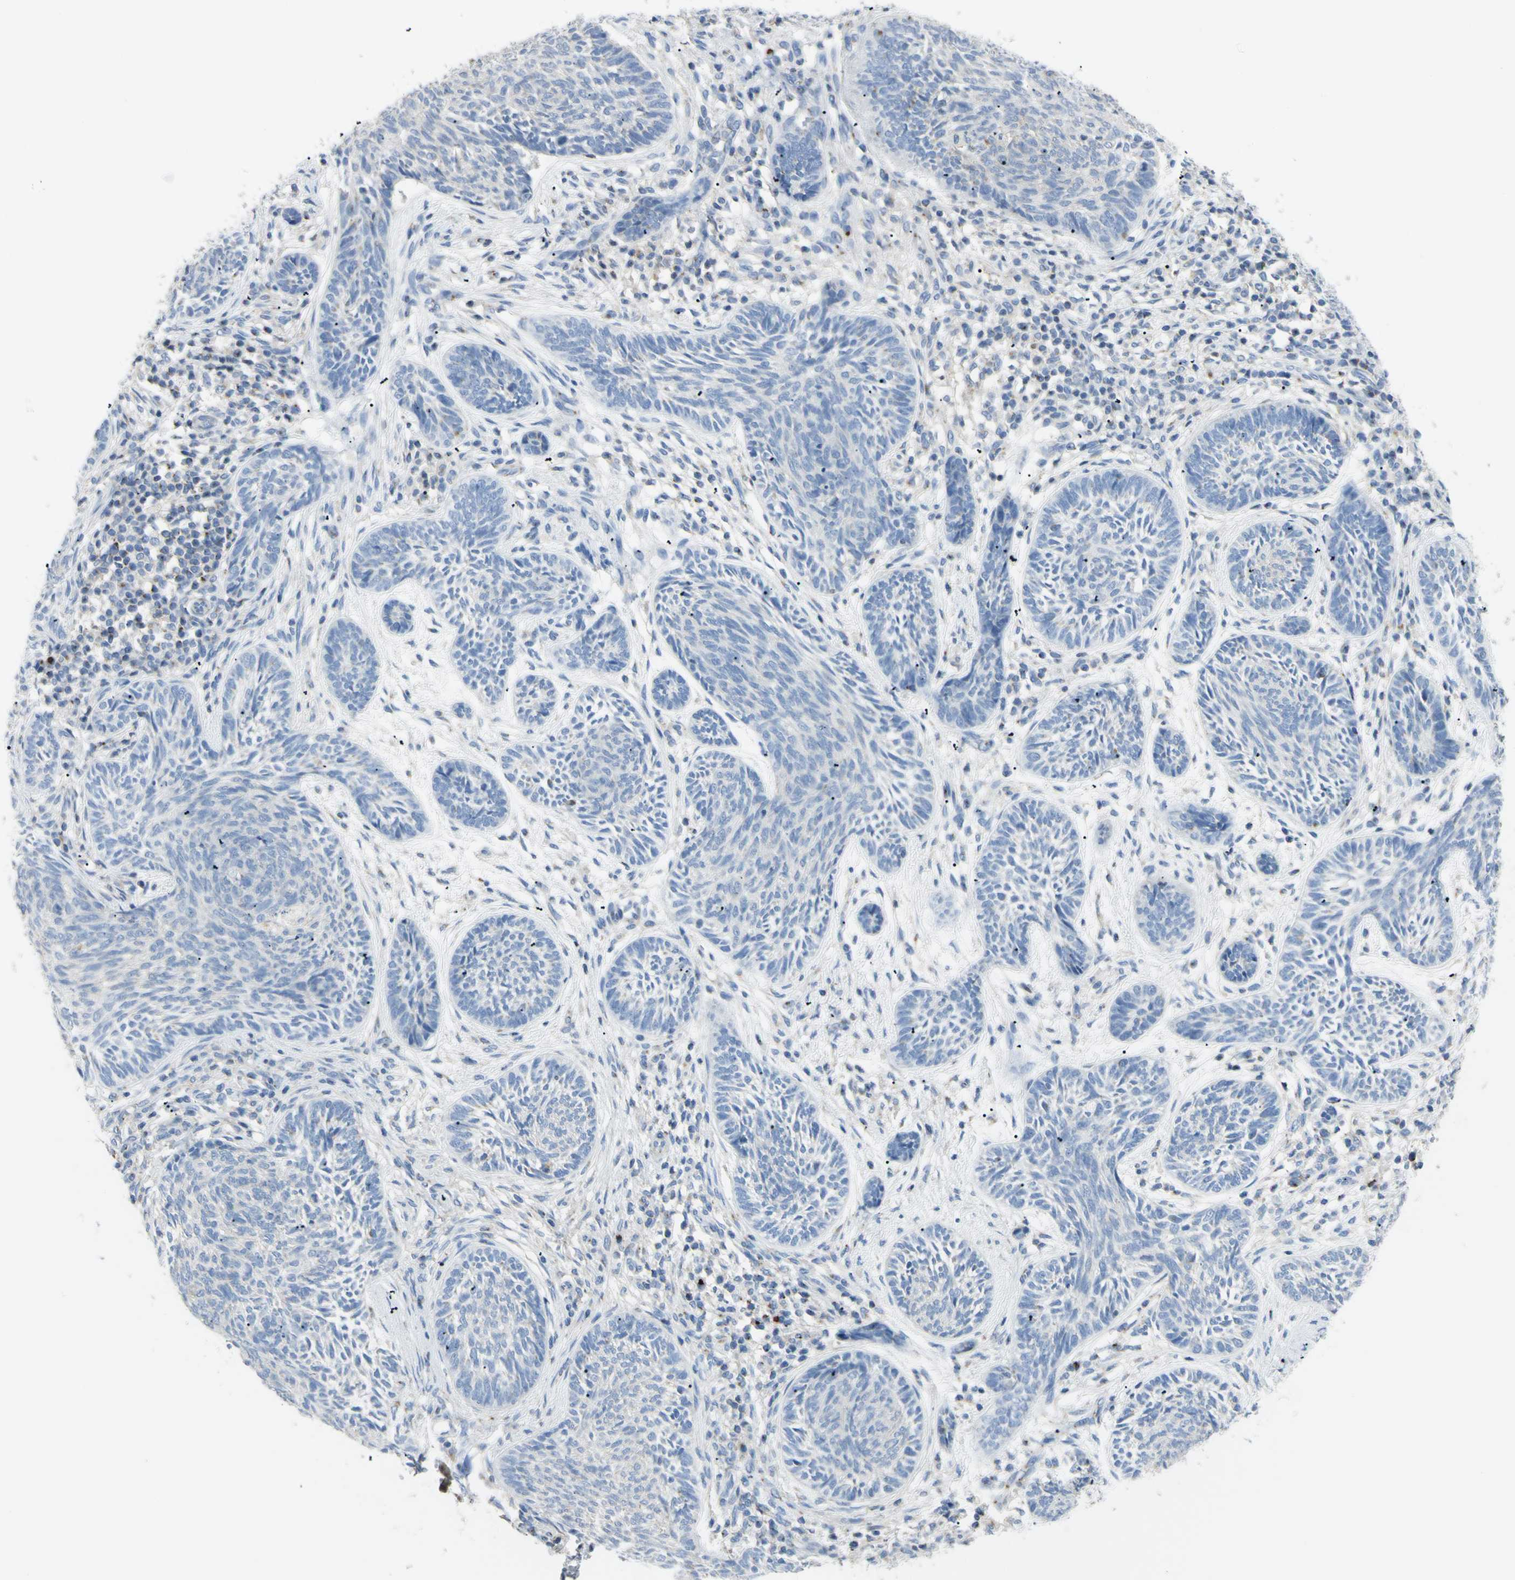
{"staining": {"intensity": "negative", "quantity": "none", "location": "none"}, "tissue": "skin cancer", "cell_type": "Tumor cells", "image_type": "cancer", "snomed": [{"axis": "morphology", "description": "Papilloma, NOS"}, {"axis": "morphology", "description": "Basal cell carcinoma"}, {"axis": "topography", "description": "Skin"}], "caption": "Immunohistochemistry histopathology image of skin basal cell carcinoma stained for a protein (brown), which displays no positivity in tumor cells. (DAB immunohistochemistry, high magnification).", "gene": "B4GALT3", "patient": {"sex": "male", "age": 87}}